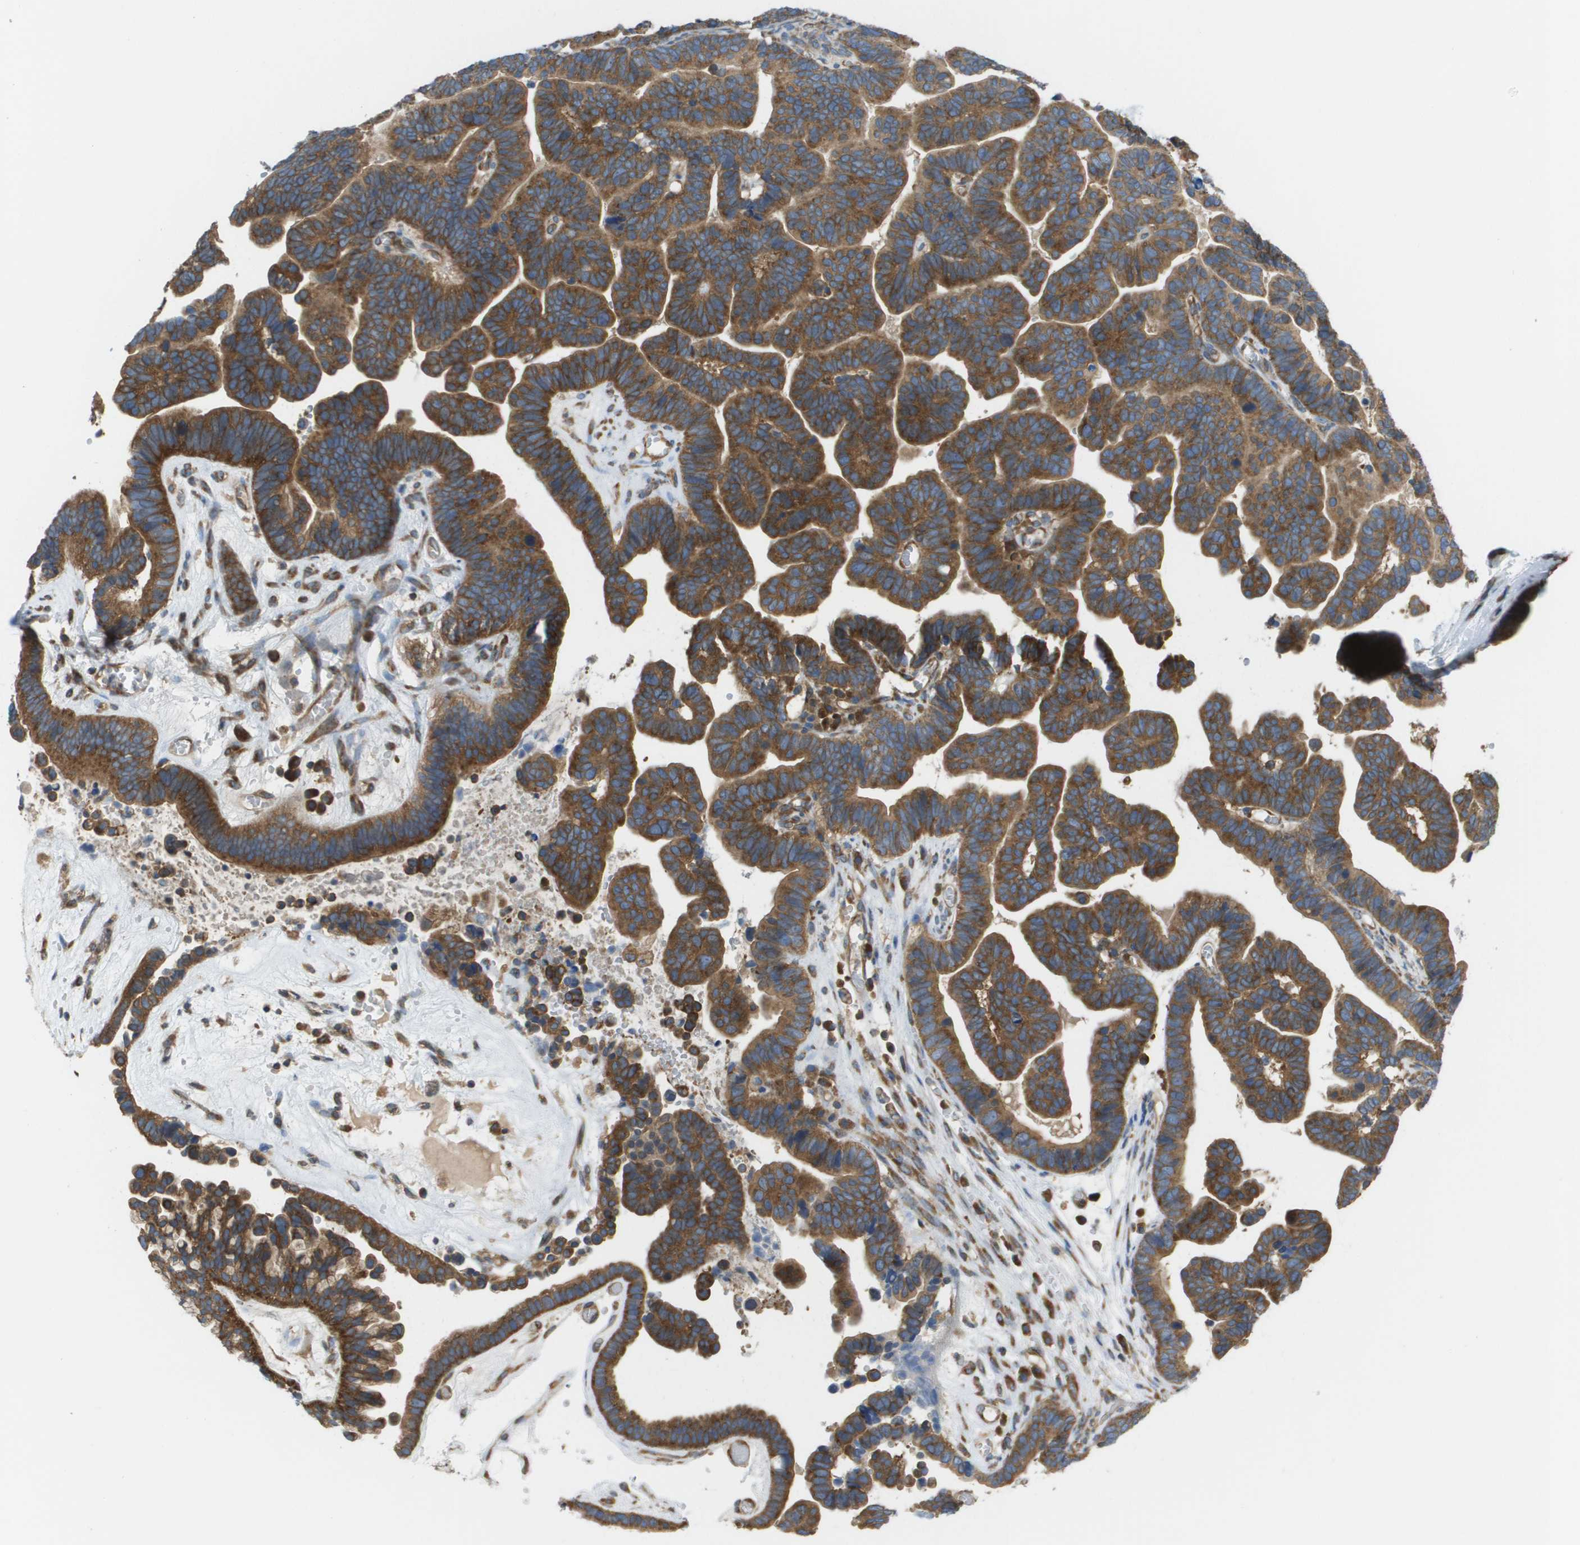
{"staining": {"intensity": "strong", "quantity": ">75%", "location": "cytoplasmic/membranous"}, "tissue": "ovarian cancer", "cell_type": "Tumor cells", "image_type": "cancer", "snomed": [{"axis": "morphology", "description": "Cystadenocarcinoma, serous, NOS"}, {"axis": "topography", "description": "Ovary"}], "caption": "This micrograph exhibits IHC staining of human ovarian cancer (serous cystadenocarcinoma), with high strong cytoplasmic/membranous positivity in about >75% of tumor cells.", "gene": "EIF4G2", "patient": {"sex": "female", "age": 56}}